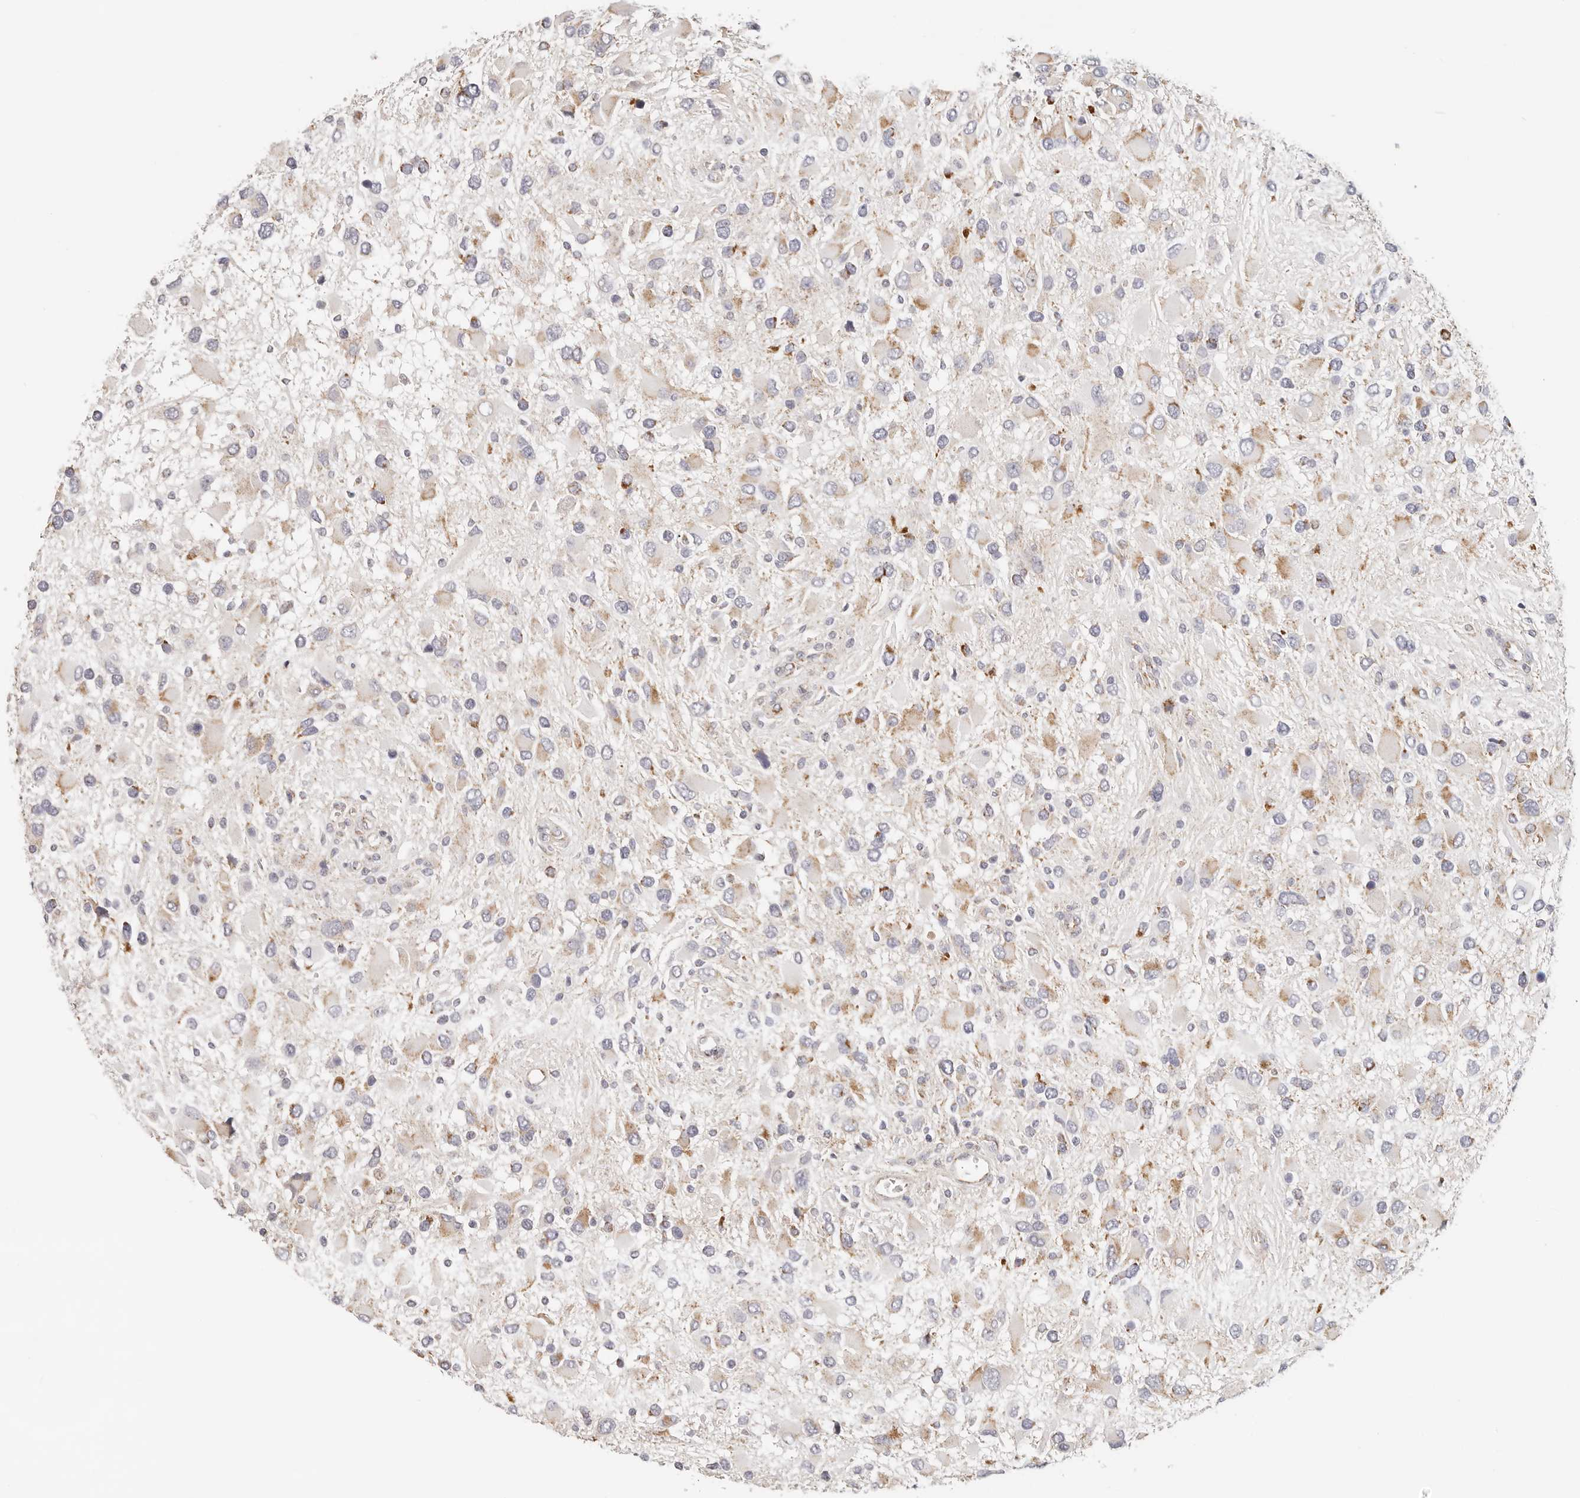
{"staining": {"intensity": "moderate", "quantity": "25%-75%", "location": "cytoplasmic/membranous"}, "tissue": "glioma", "cell_type": "Tumor cells", "image_type": "cancer", "snomed": [{"axis": "morphology", "description": "Glioma, malignant, High grade"}, {"axis": "topography", "description": "Brain"}], "caption": "DAB (3,3'-diaminobenzidine) immunohistochemical staining of malignant glioma (high-grade) shows moderate cytoplasmic/membranous protein staining in approximately 25%-75% of tumor cells. Nuclei are stained in blue.", "gene": "AFDN", "patient": {"sex": "male", "age": 53}}